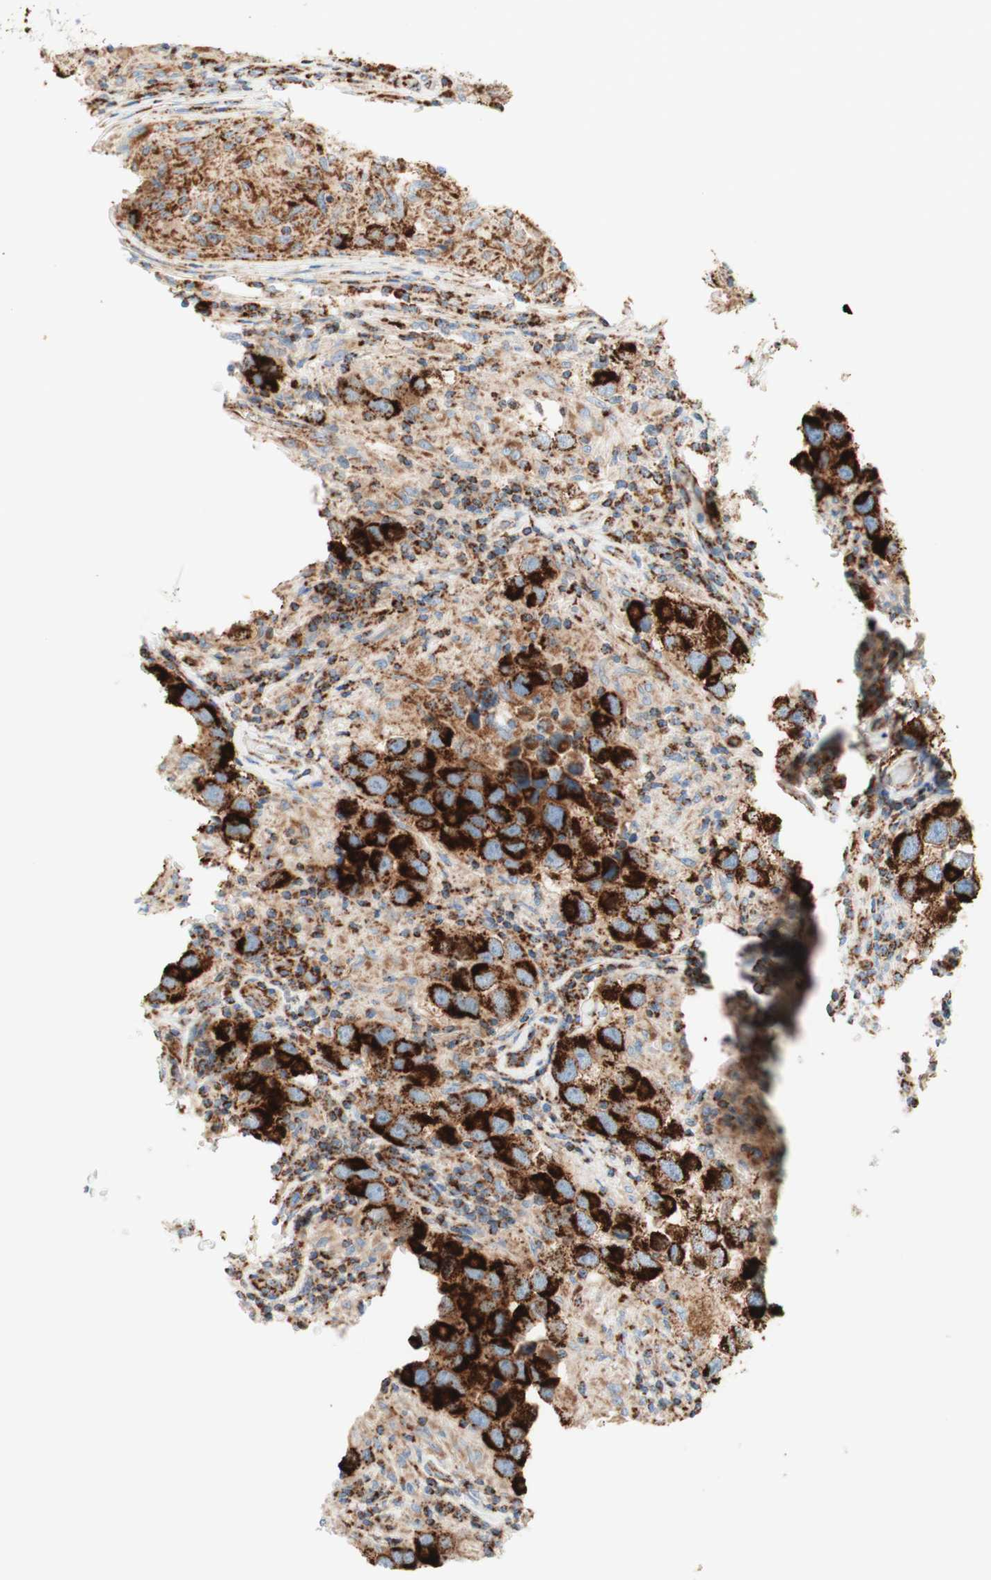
{"staining": {"intensity": "strong", "quantity": ">75%", "location": "cytoplasmic/membranous"}, "tissue": "testis cancer", "cell_type": "Tumor cells", "image_type": "cancer", "snomed": [{"axis": "morphology", "description": "Carcinoma, Embryonal, NOS"}, {"axis": "topography", "description": "Testis"}], "caption": "Immunohistochemical staining of embryonal carcinoma (testis) demonstrates high levels of strong cytoplasmic/membranous protein positivity in approximately >75% of tumor cells.", "gene": "TOMM20", "patient": {"sex": "male", "age": 21}}